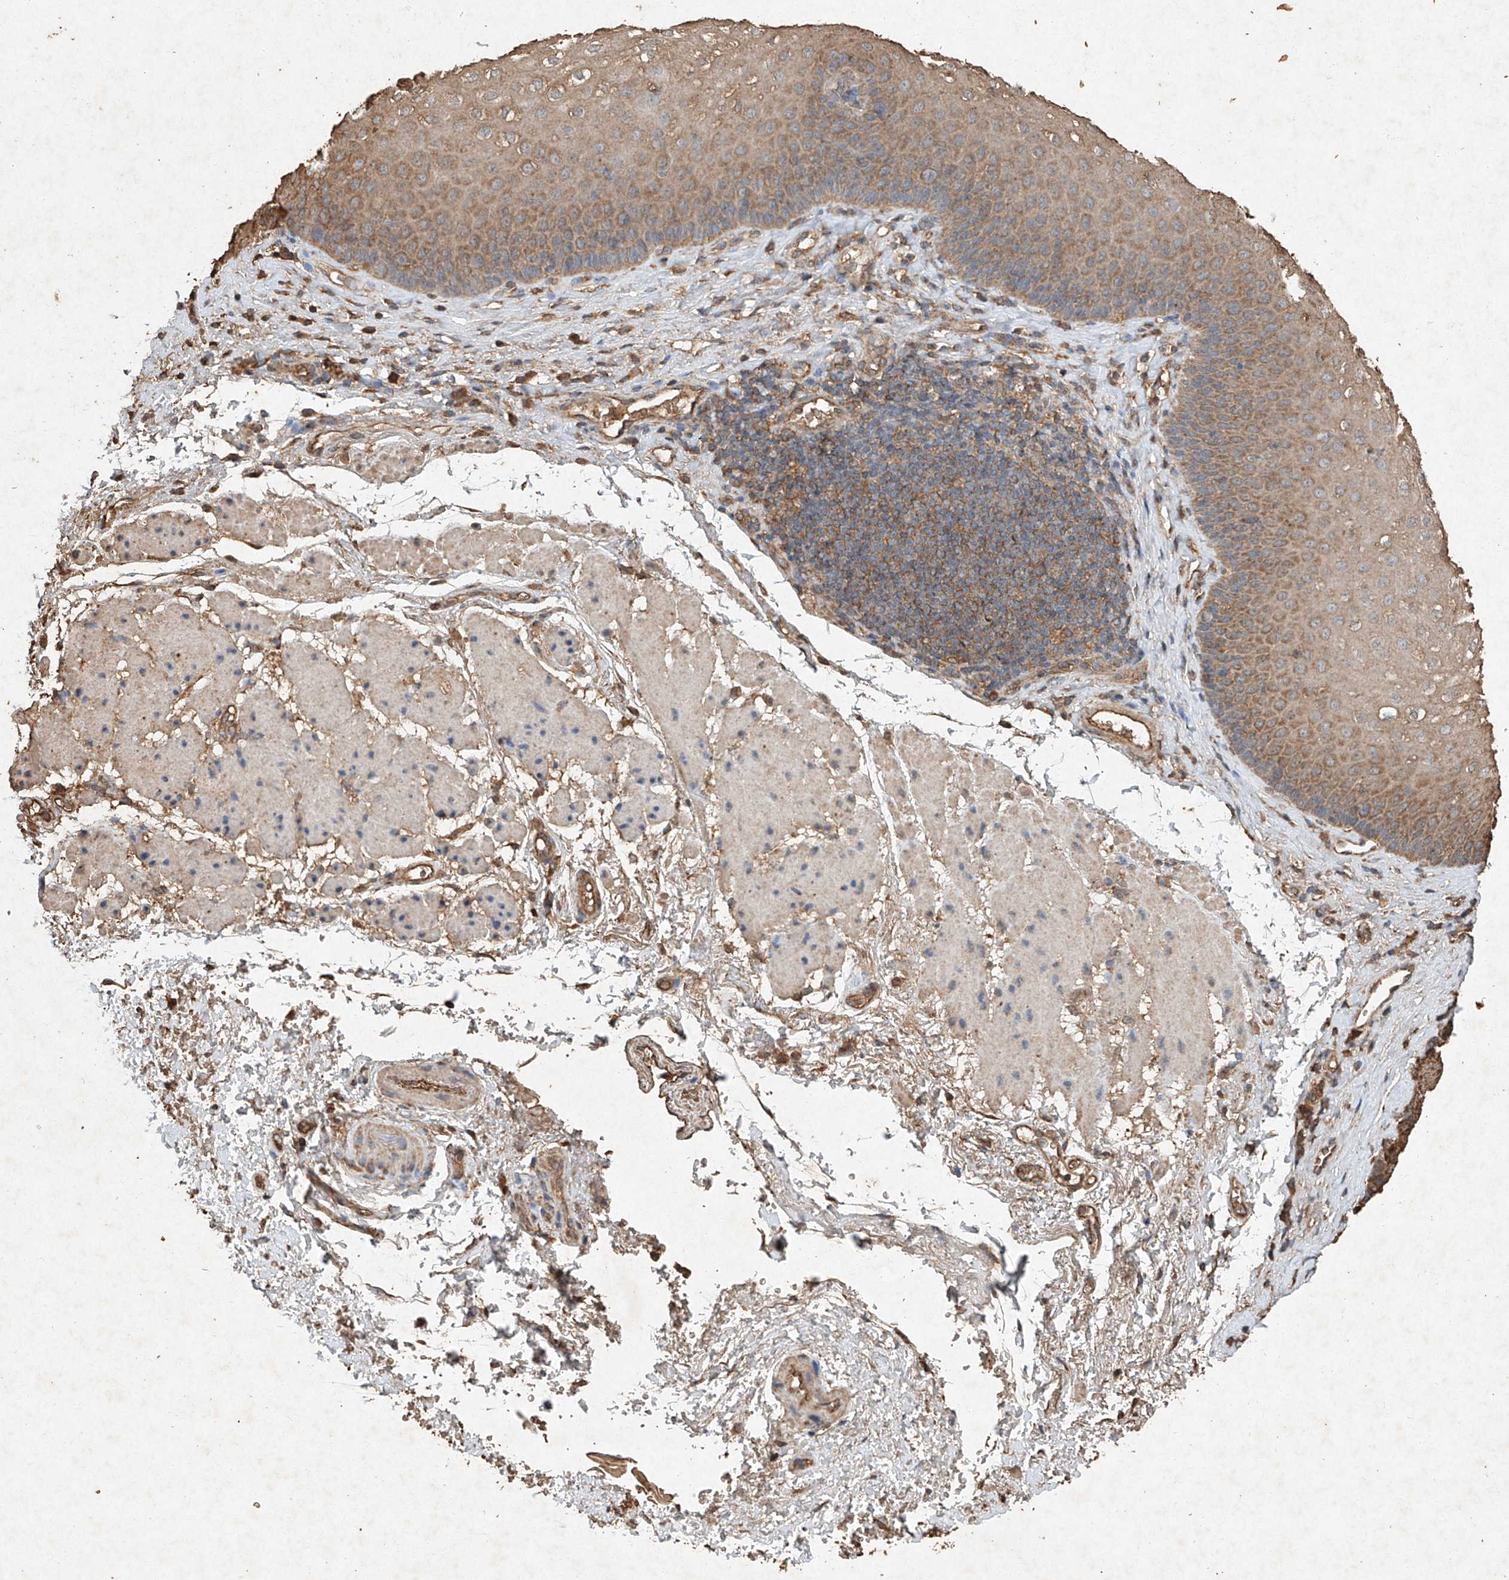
{"staining": {"intensity": "moderate", "quantity": "25%-75%", "location": "cytoplasmic/membranous"}, "tissue": "esophagus", "cell_type": "Squamous epithelial cells", "image_type": "normal", "snomed": [{"axis": "morphology", "description": "Normal tissue, NOS"}, {"axis": "topography", "description": "Esophagus"}], "caption": "Esophagus stained with DAB (3,3'-diaminobenzidine) immunohistochemistry (IHC) reveals medium levels of moderate cytoplasmic/membranous expression in approximately 25%-75% of squamous epithelial cells. (DAB IHC, brown staining for protein, blue staining for nuclei).", "gene": "STK3", "patient": {"sex": "female", "age": 66}}